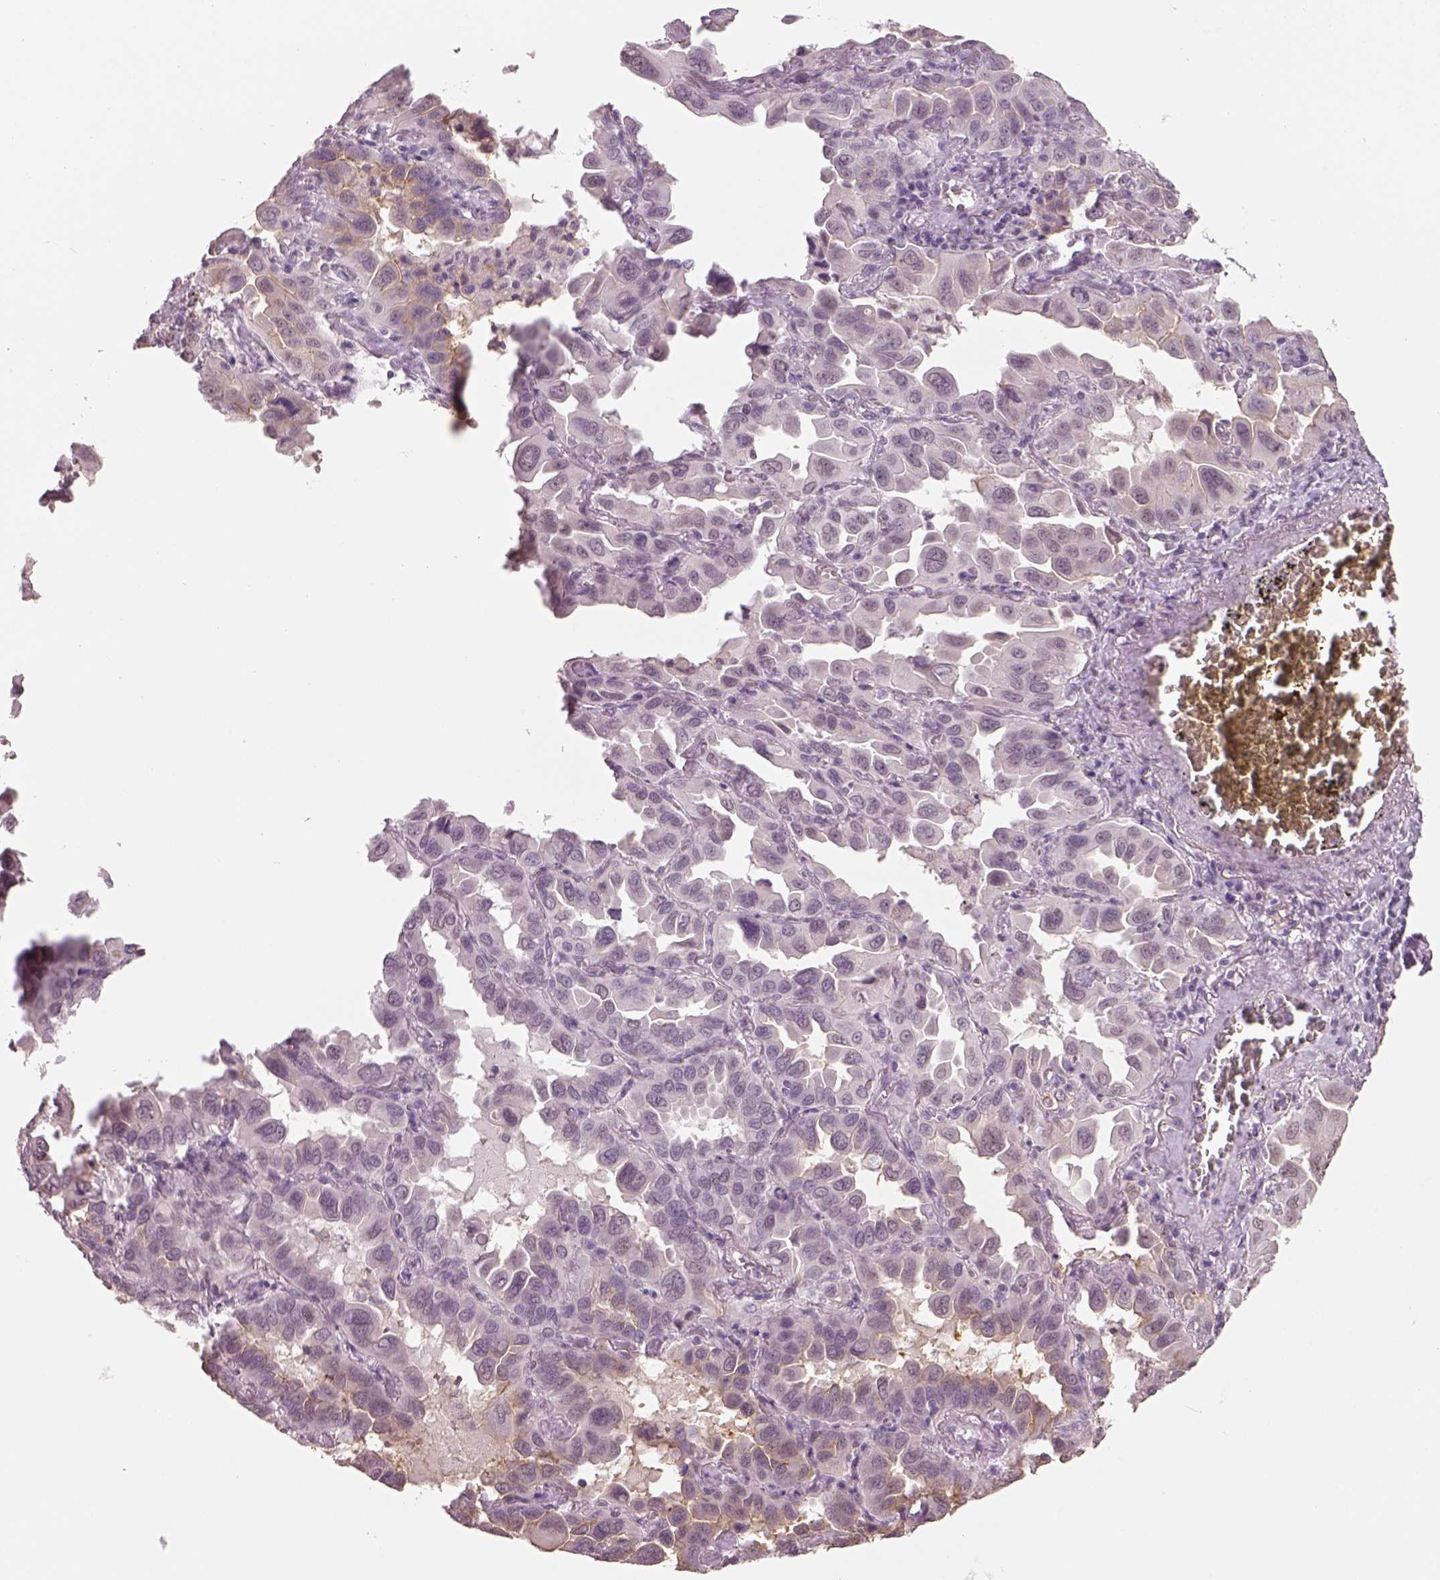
{"staining": {"intensity": "negative", "quantity": "none", "location": "none"}, "tissue": "lung cancer", "cell_type": "Tumor cells", "image_type": "cancer", "snomed": [{"axis": "morphology", "description": "Adenocarcinoma, NOS"}, {"axis": "topography", "description": "Lung"}], "caption": "DAB immunohistochemical staining of human lung adenocarcinoma displays no significant expression in tumor cells.", "gene": "NAT8", "patient": {"sex": "male", "age": 64}}